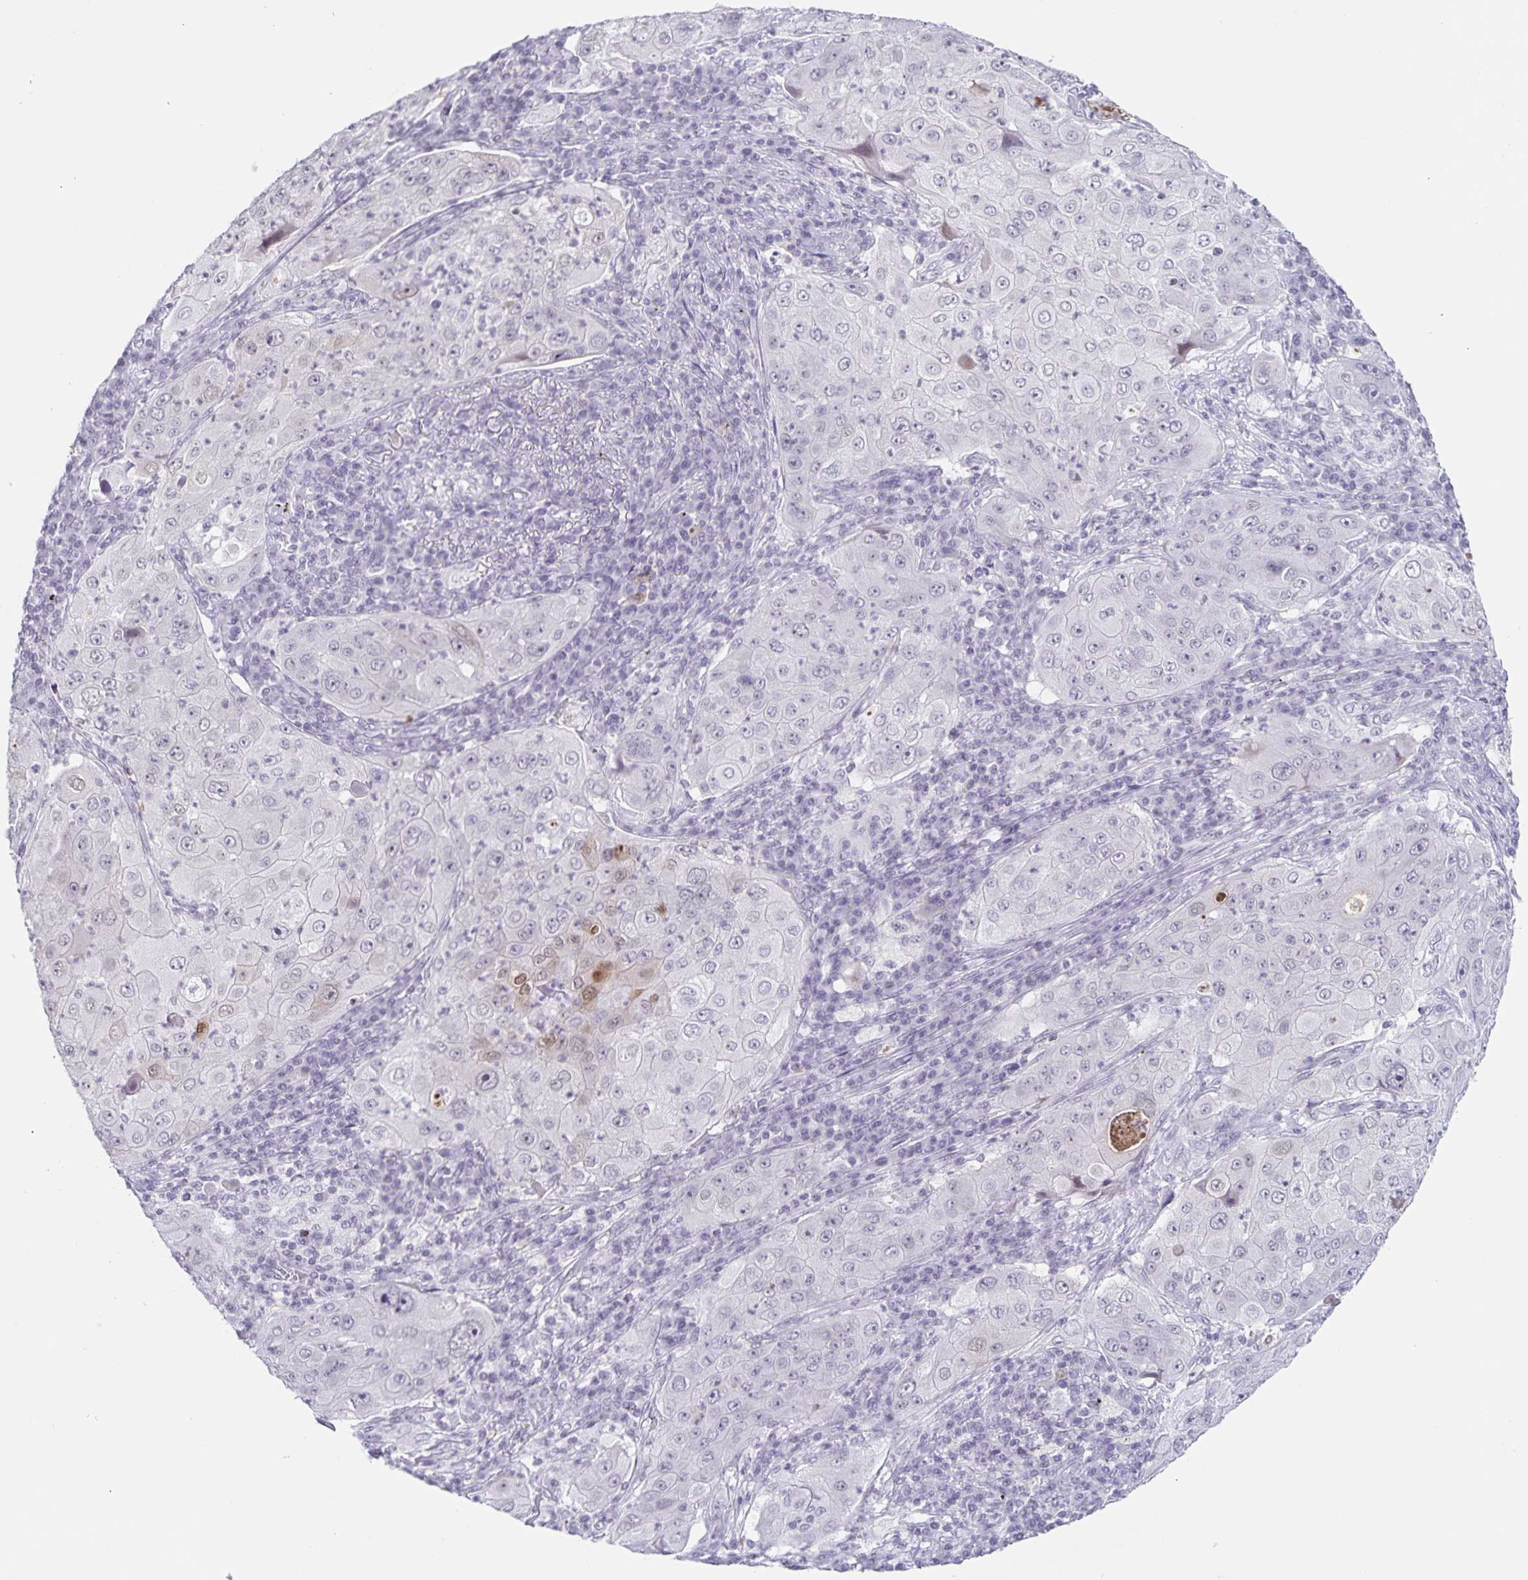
{"staining": {"intensity": "negative", "quantity": "none", "location": "none"}, "tissue": "lung cancer", "cell_type": "Tumor cells", "image_type": "cancer", "snomed": [{"axis": "morphology", "description": "Squamous cell carcinoma, NOS"}, {"axis": "topography", "description": "Lung"}], "caption": "DAB (3,3'-diaminobenzidine) immunohistochemical staining of human lung cancer exhibits no significant expression in tumor cells.", "gene": "LCE6A", "patient": {"sex": "female", "age": 59}}